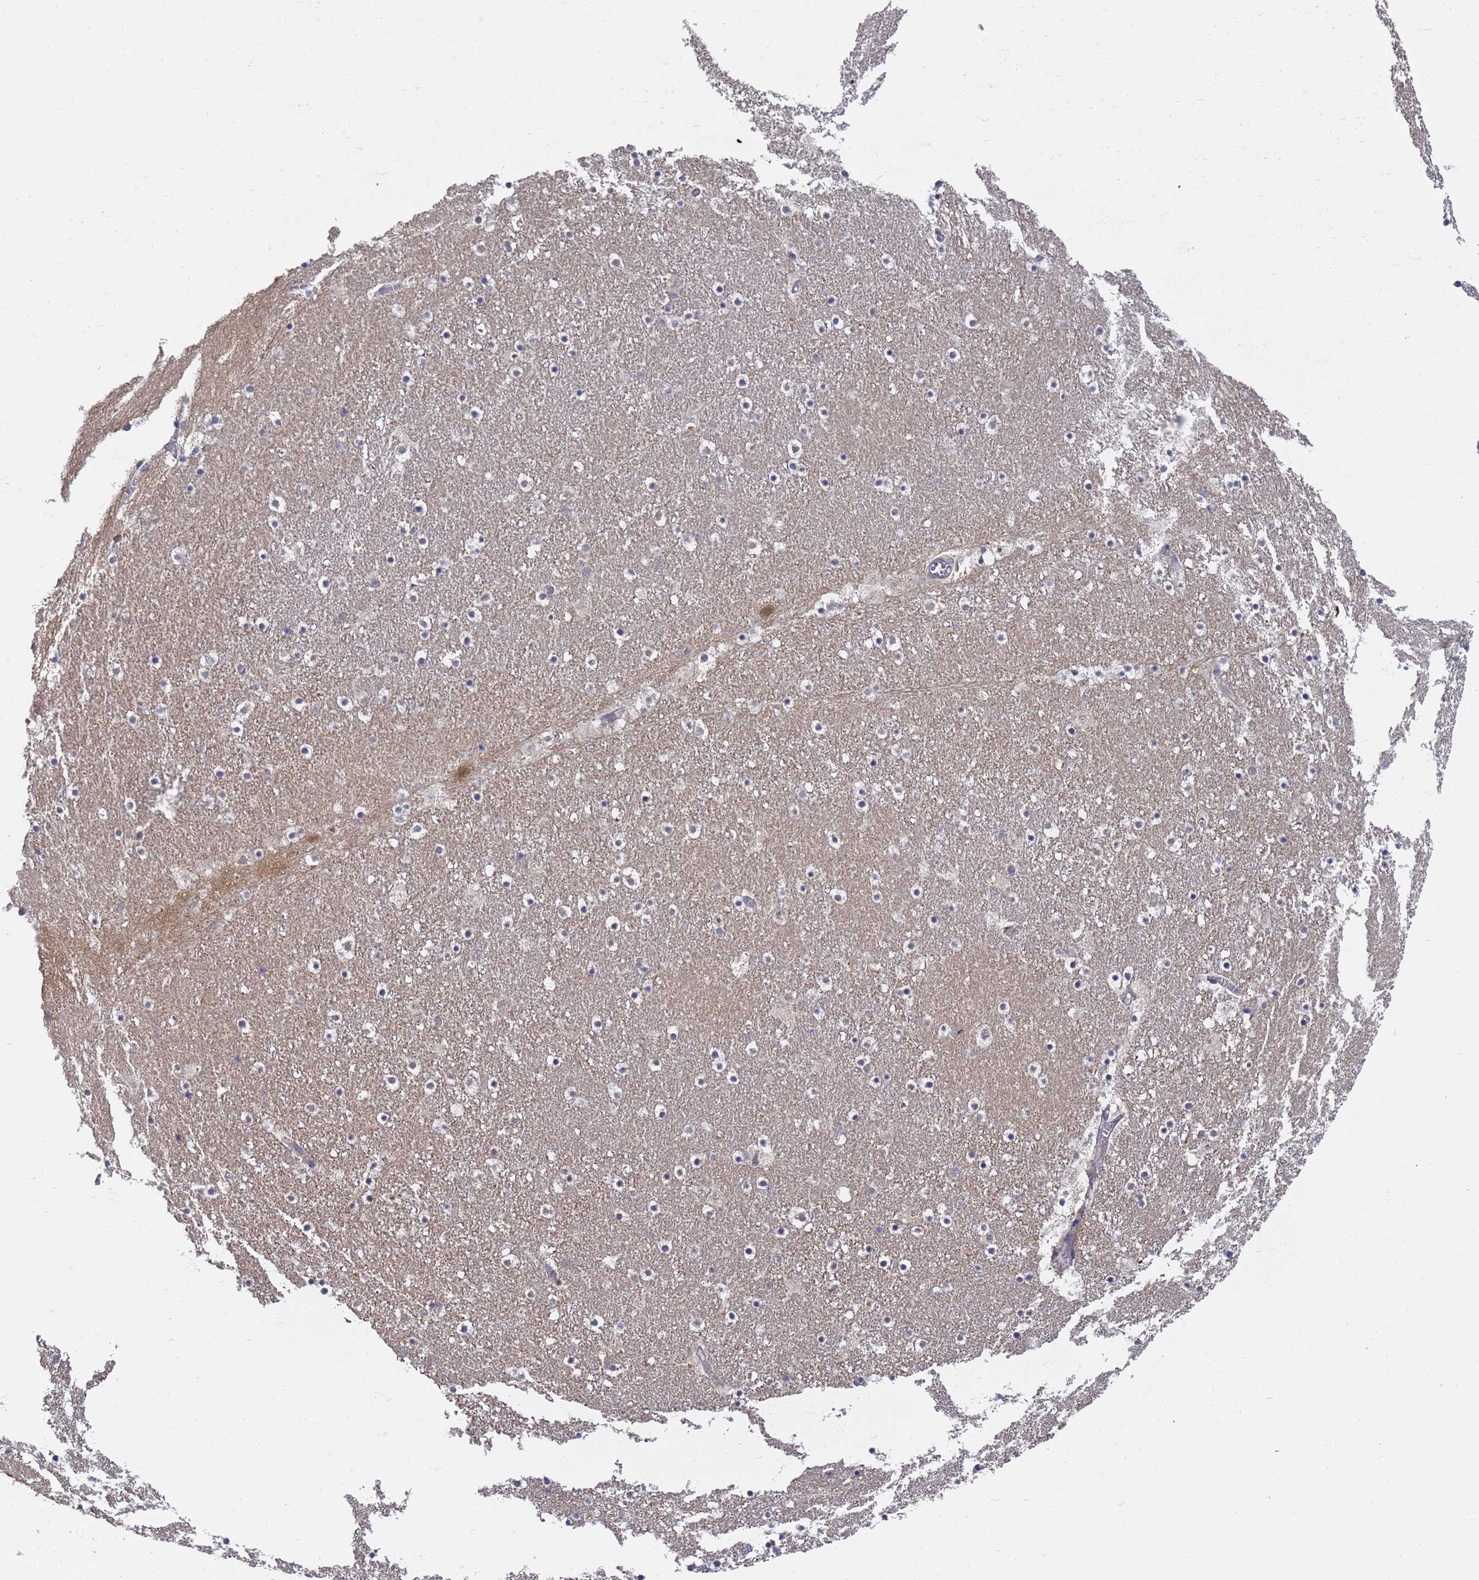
{"staining": {"intensity": "weak", "quantity": "25%-75%", "location": "cytoplasmic/membranous"}, "tissue": "caudate", "cell_type": "Glial cells", "image_type": "normal", "snomed": [{"axis": "morphology", "description": "Normal tissue, NOS"}, {"axis": "topography", "description": "Lateral ventricle wall"}], "caption": "This is an image of immunohistochemistry (IHC) staining of unremarkable caudate, which shows weak expression in the cytoplasmic/membranous of glial cells.", "gene": "ALS2CL", "patient": {"sex": "male", "age": 45}}